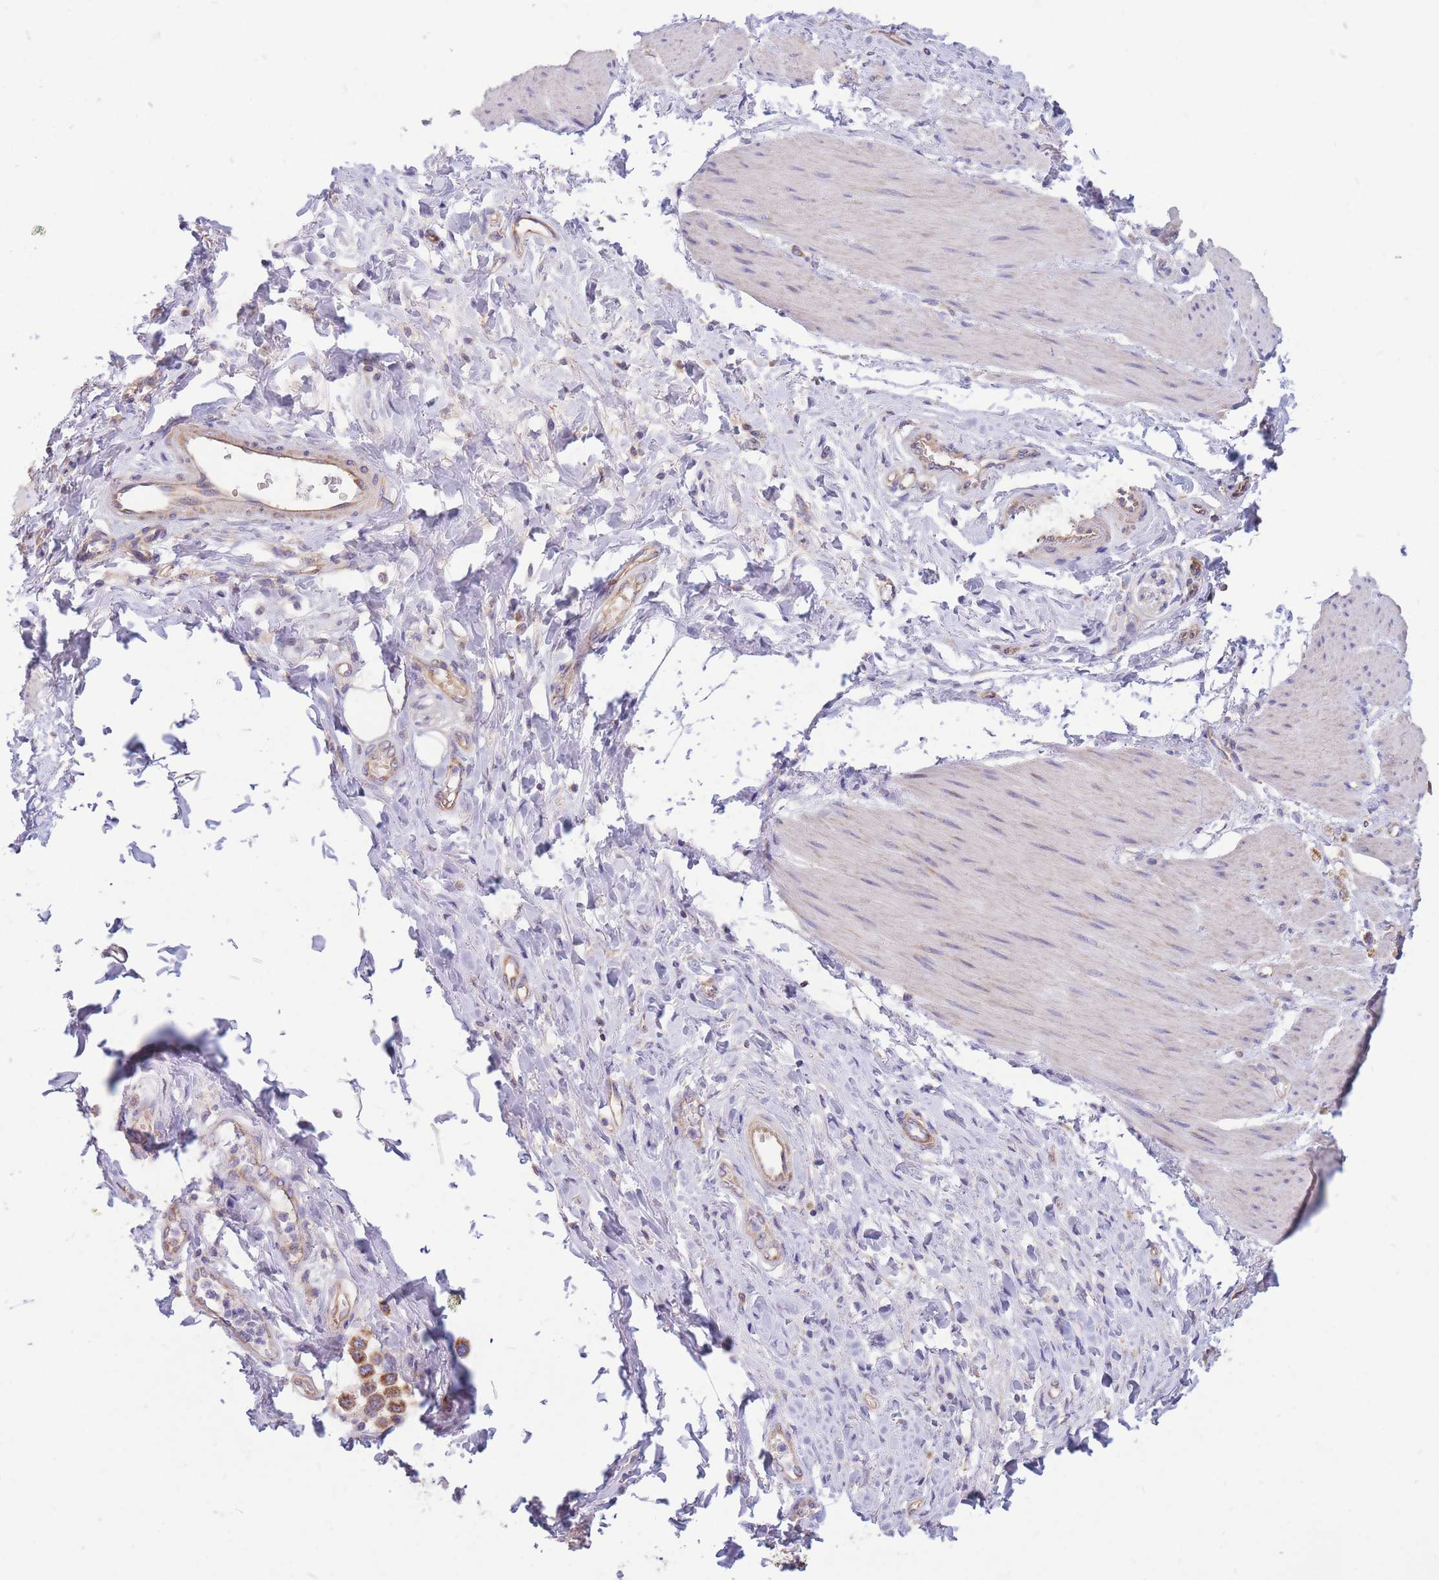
{"staining": {"intensity": "moderate", "quantity": ">75%", "location": "cytoplasmic/membranous"}, "tissue": "stomach cancer", "cell_type": "Tumor cells", "image_type": "cancer", "snomed": [{"axis": "morphology", "description": "Adenocarcinoma, NOS"}, {"axis": "topography", "description": "Stomach"}], "caption": "Stomach cancer tissue shows moderate cytoplasmic/membranous staining in approximately >75% of tumor cells, visualized by immunohistochemistry.", "gene": "MRPS9", "patient": {"sex": "female", "age": 65}}